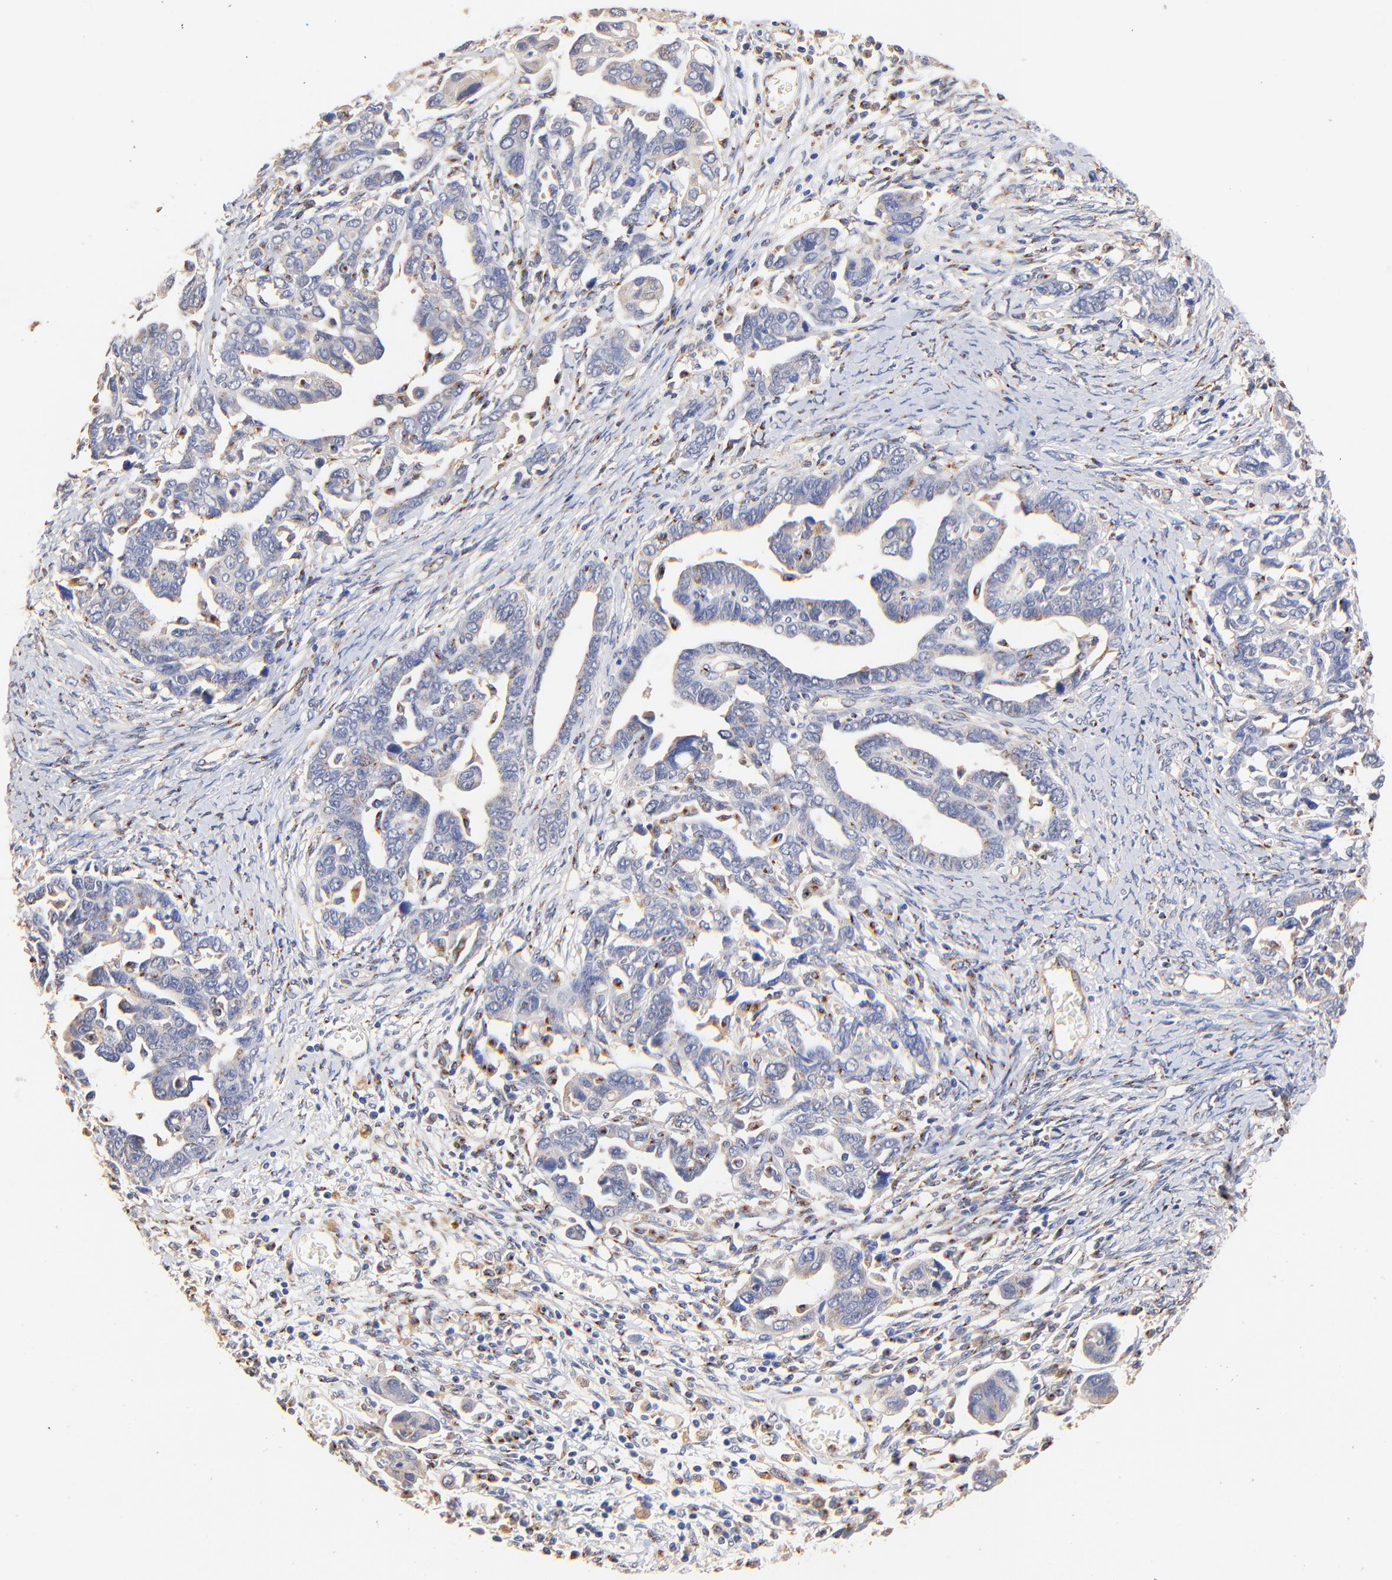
{"staining": {"intensity": "negative", "quantity": "none", "location": "none"}, "tissue": "ovarian cancer", "cell_type": "Tumor cells", "image_type": "cancer", "snomed": [{"axis": "morphology", "description": "Cystadenocarcinoma, serous, NOS"}, {"axis": "topography", "description": "Ovary"}], "caption": "An image of ovarian serous cystadenocarcinoma stained for a protein exhibits no brown staining in tumor cells.", "gene": "FMNL3", "patient": {"sex": "female", "age": 69}}